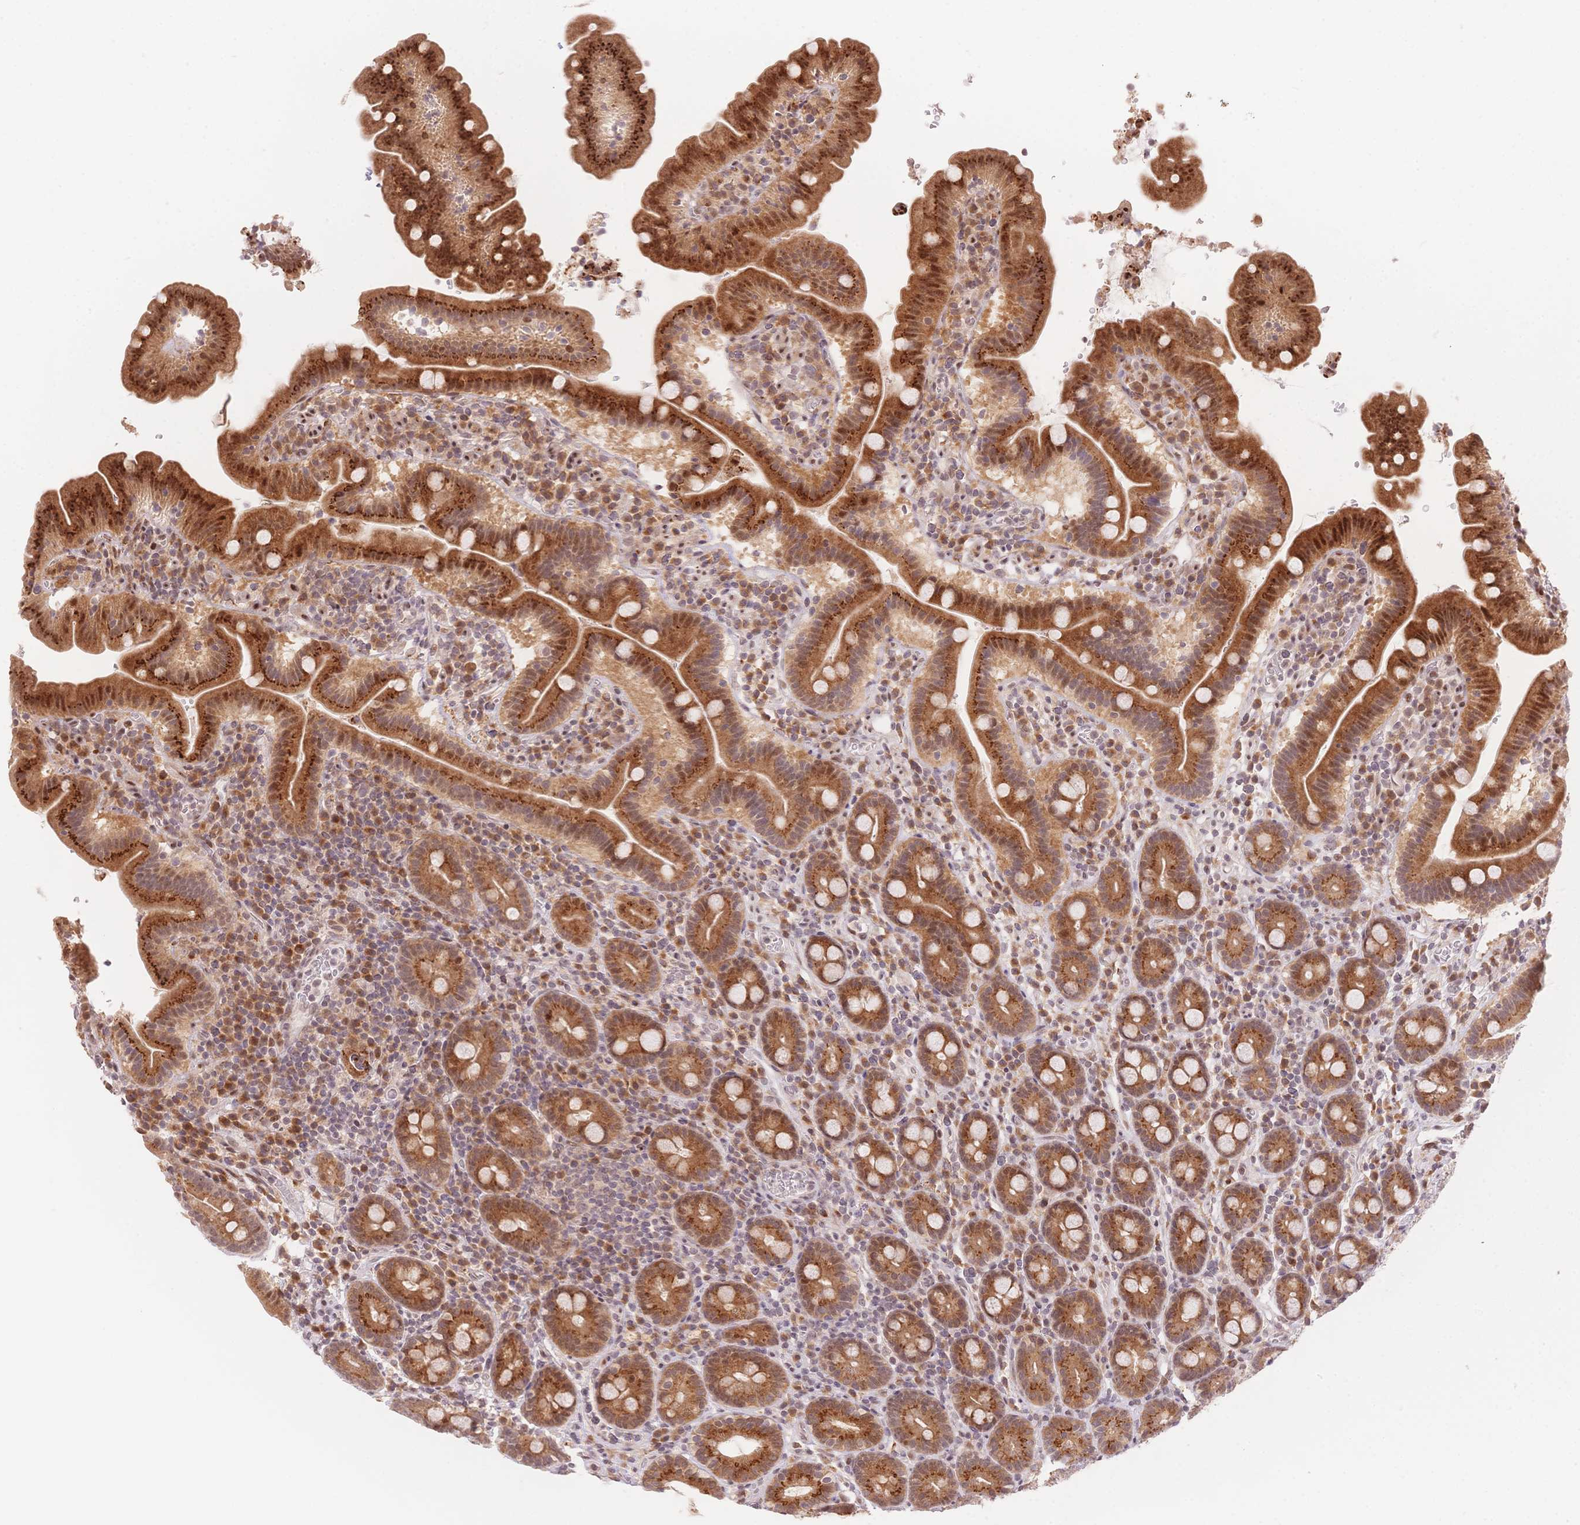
{"staining": {"intensity": "strong", "quantity": ">75%", "location": "cytoplasmic/membranous,nuclear"}, "tissue": "small intestine", "cell_type": "Glandular cells", "image_type": "normal", "snomed": [{"axis": "morphology", "description": "Normal tissue, NOS"}, {"axis": "topography", "description": "Small intestine"}], "caption": "Protein expression analysis of normal small intestine exhibits strong cytoplasmic/membranous,nuclear positivity in approximately >75% of glandular cells. (DAB (3,3'-diaminobenzidine) IHC with brightfield microscopy, high magnification).", "gene": "STK39", "patient": {"sex": "male", "age": 26}}